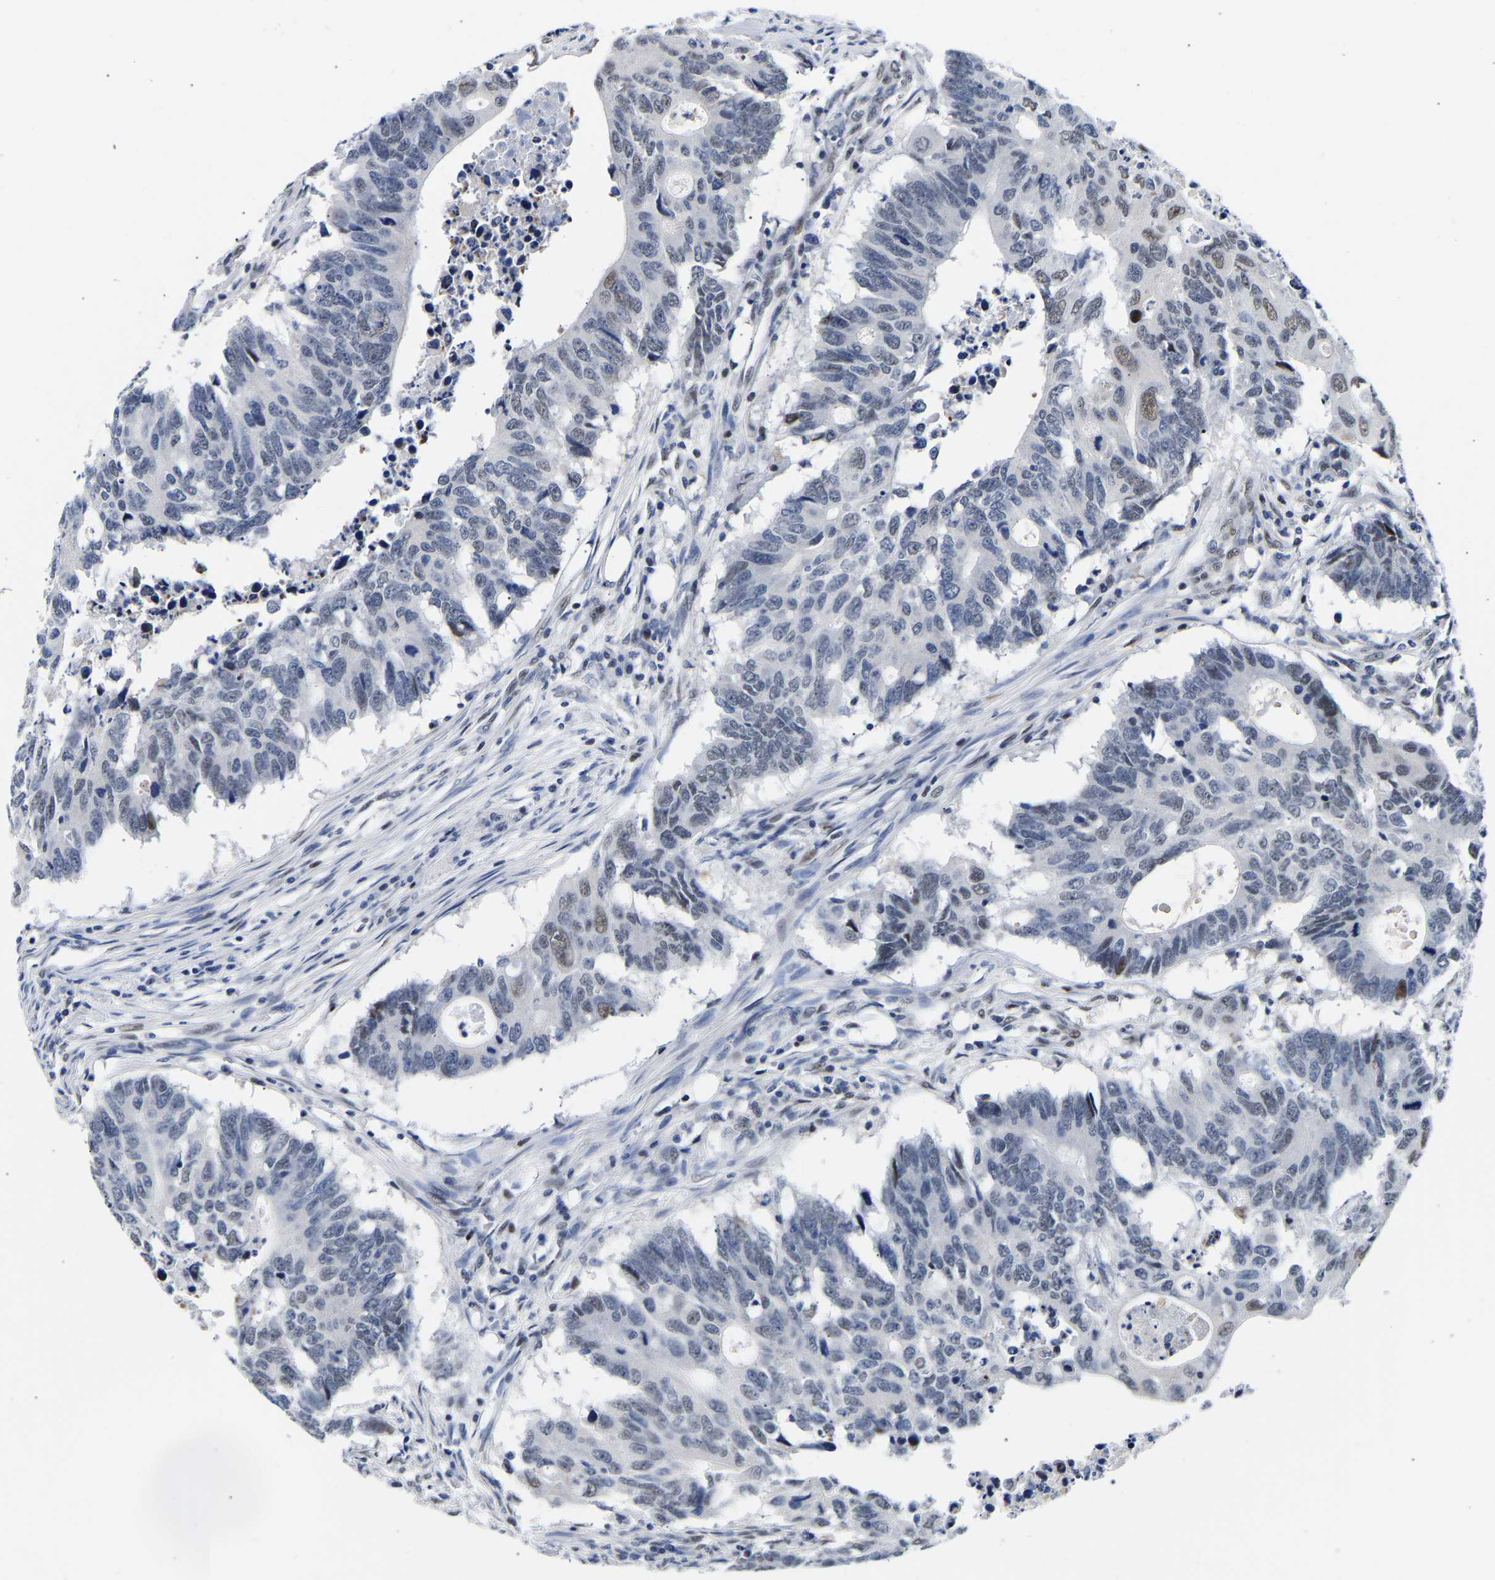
{"staining": {"intensity": "weak", "quantity": "<25%", "location": "nuclear"}, "tissue": "colorectal cancer", "cell_type": "Tumor cells", "image_type": "cancer", "snomed": [{"axis": "morphology", "description": "Adenocarcinoma, NOS"}, {"axis": "topography", "description": "Colon"}], "caption": "A high-resolution histopathology image shows immunohistochemistry (IHC) staining of colorectal adenocarcinoma, which reveals no significant expression in tumor cells.", "gene": "PTRHD1", "patient": {"sex": "male", "age": 71}}